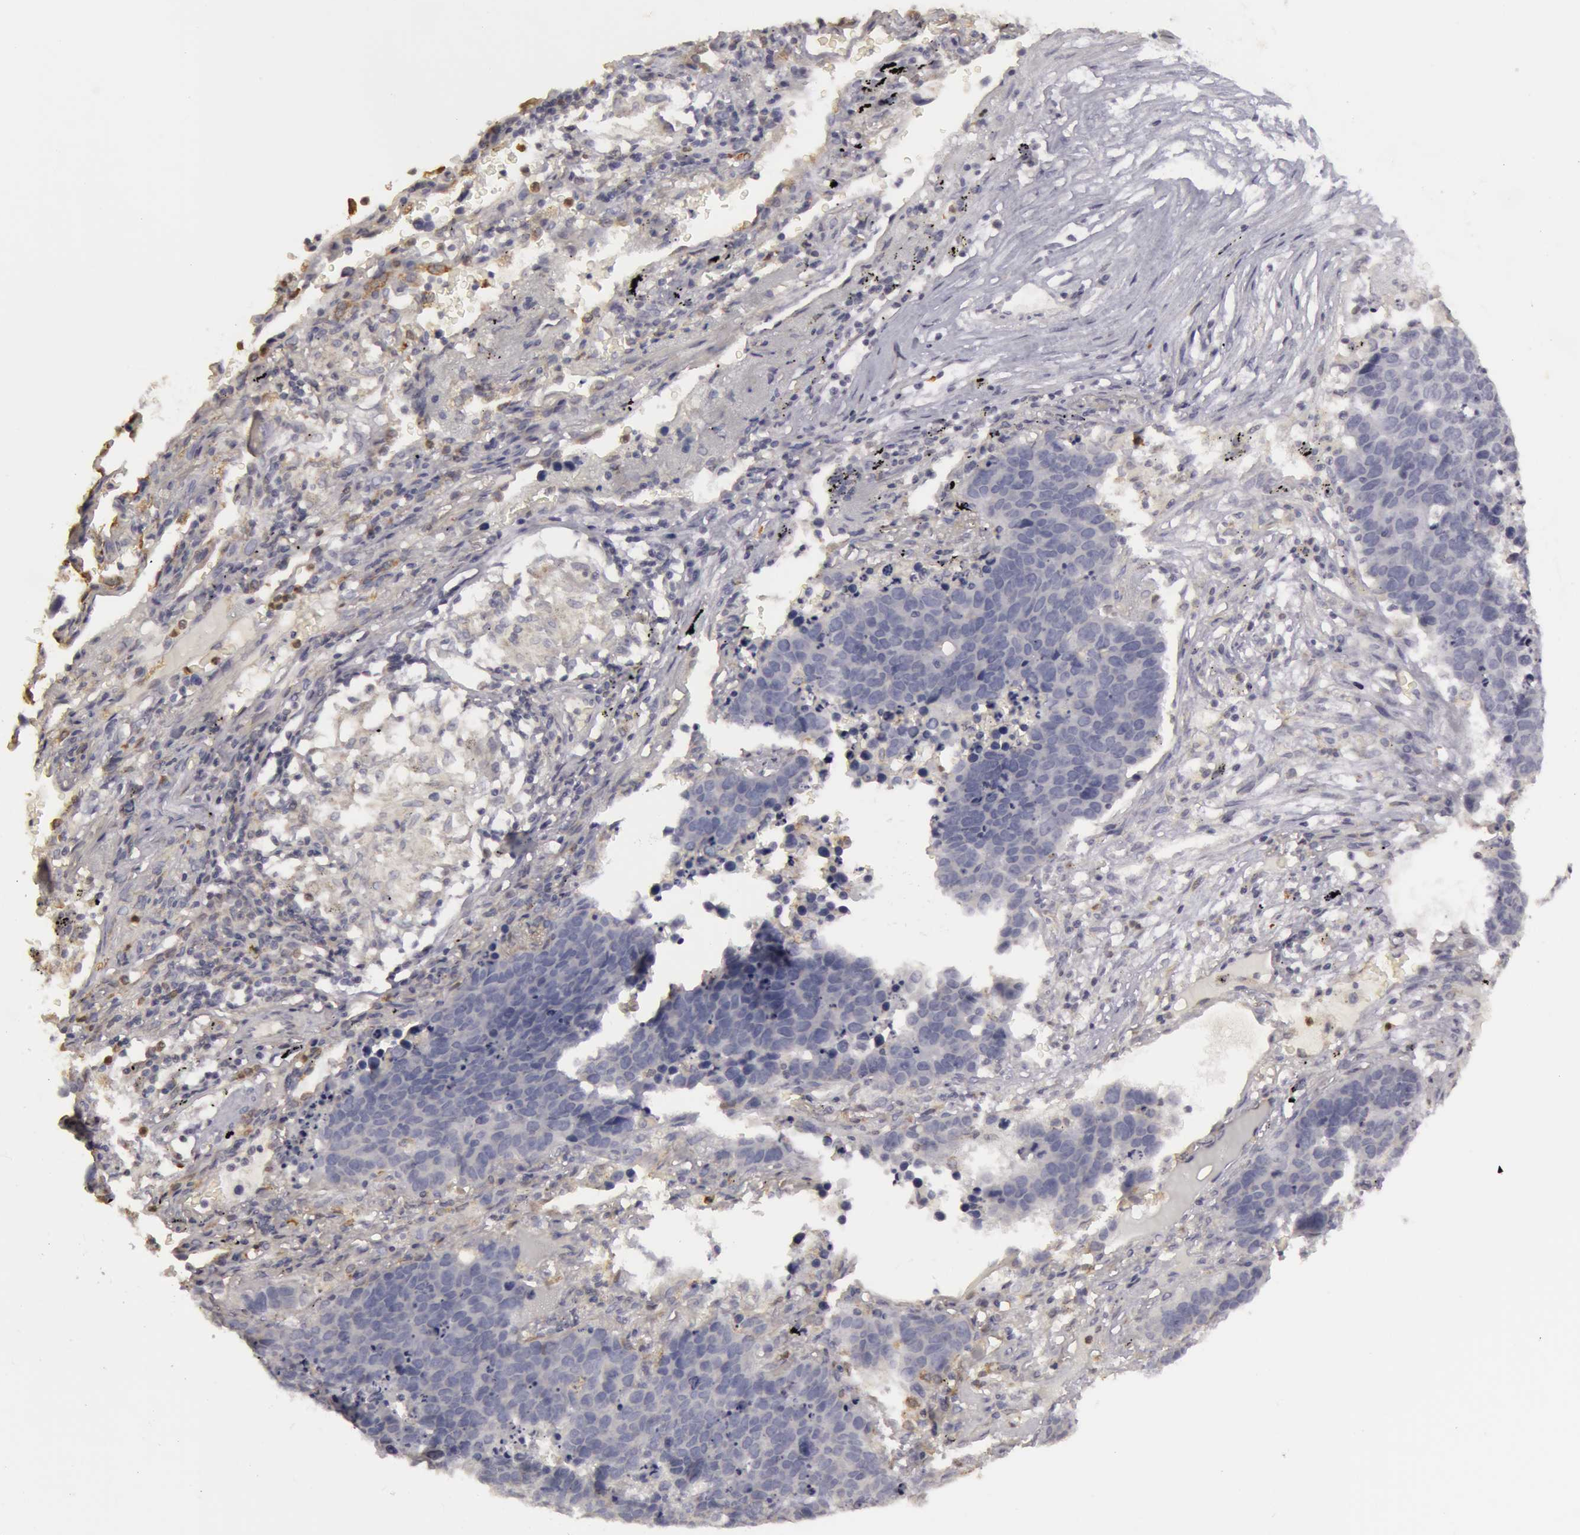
{"staining": {"intensity": "negative", "quantity": "none", "location": "none"}, "tissue": "lung cancer", "cell_type": "Tumor cells", "image_type": "cancer", "snomed": [{"axis": "morphology", "description": "Carcinoid, malignant, NOS"}, {"axis": "topography", "description": "Lung"}], "caption": "Immunohistochemistry histopathology image of neoplastic tissue: human lung cancer (malignant carcinoid) stained with DAB reveals no significant protein expression in tumor cells.", "gene": "CAT", "patient": {"sex": "male", "age": 60}}